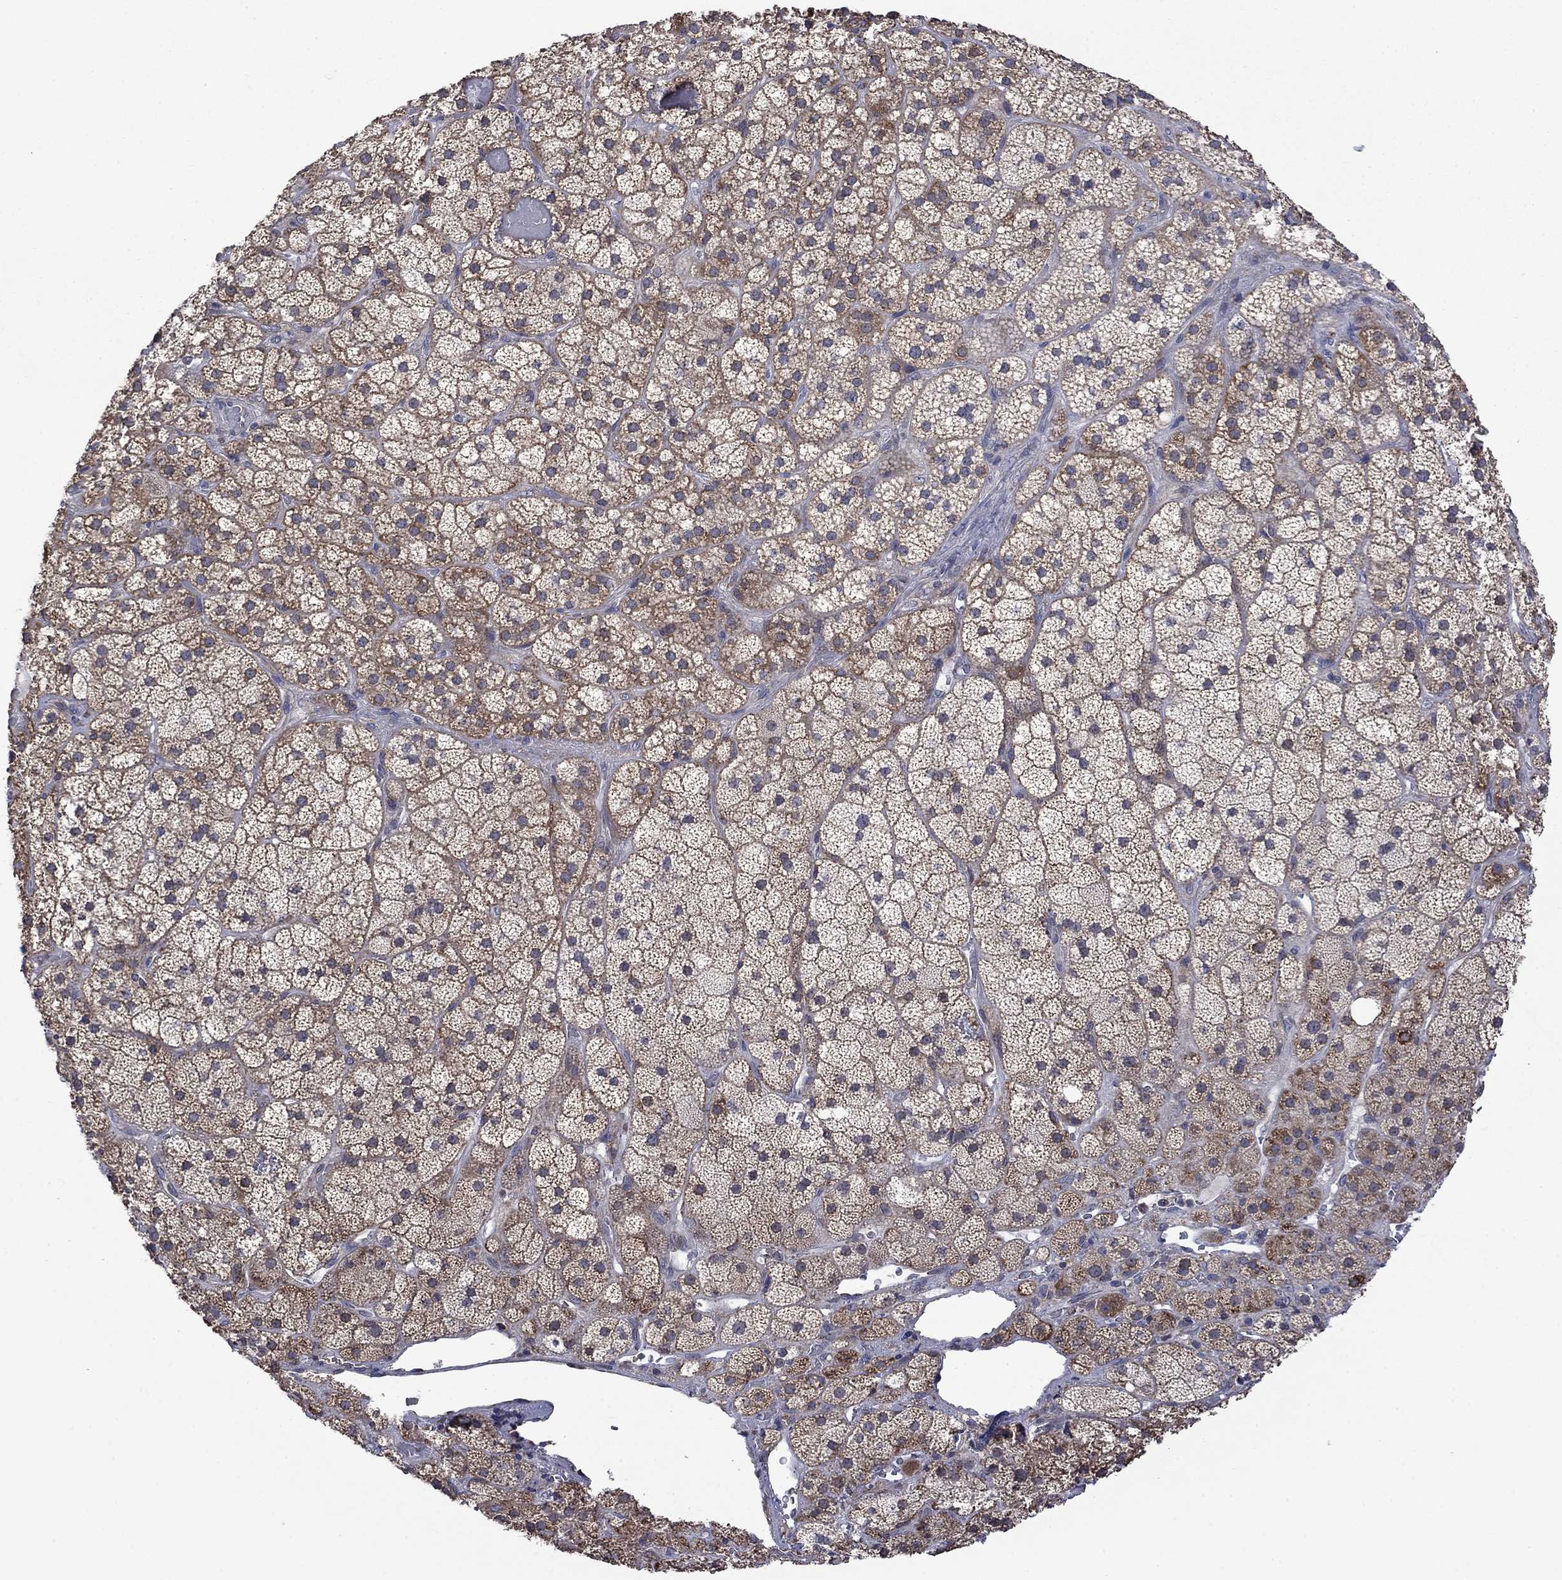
{"staining": {"intensity": "moderate", "quantity": ">75%", "location": "cytoplasmic/membranous"}, "tissue": "adrenal gland", "cell_type": "Glandular cells", "image_type": "normal", "snomed": [{"axis": "morphology", "description": "Normal tissue, NOS"}, {"axis": "topography", "description": "Adrenal gland"}], "caption": "Immunohistochemistry histopathology image of unremarkable adrenal gland stained for a protein (brown), which shows medium levels of moderate cytoplasmic/membranous expression in about >75% of glandular cells.", "gene": "FURIN", "patient": {"sex": "male", "age": 57}}